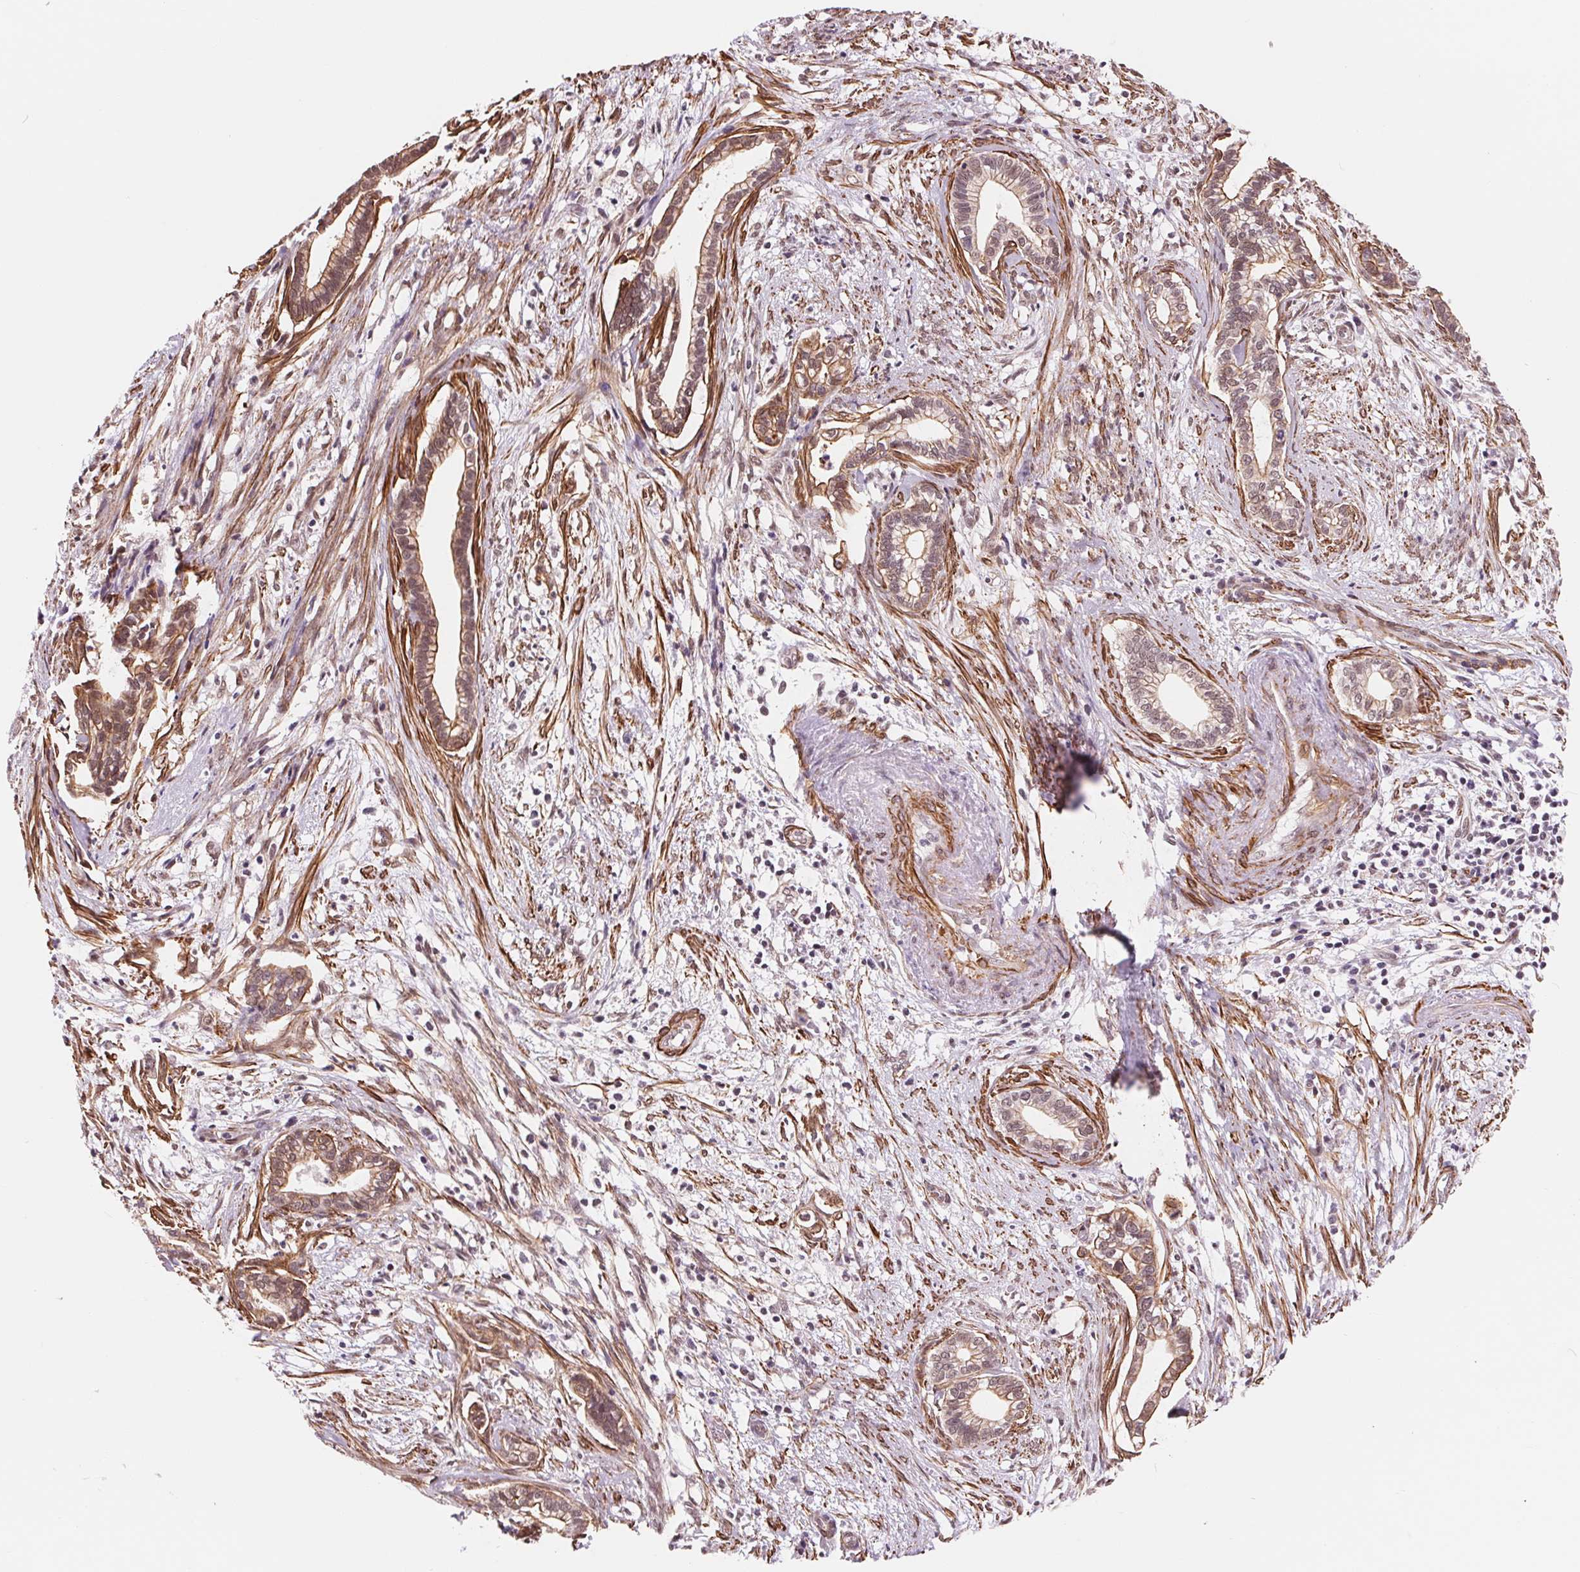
{"staining": {"intensity": "moderate", "quantity": ">75%", "location": "cytoplasmic/membranous"}, "tissue": "cervical cancer", "cell_type": "Tumor cells", "image_type": "cancer", "snomed": [{"axis": "morphology", "description": "Adenocarcinoma, NOS"}, {"axis": "topography", "description": "Cervix"}], "caption": "Moderate cytoplasmic/membranous expression for a protein is identified in about >75% of tumor cells of cervical cancer (adenocarcinoma) using immunohistochemistry (IHC).", "gene": "BCAT1", "patient": {"sex": "female", "age": 62}}